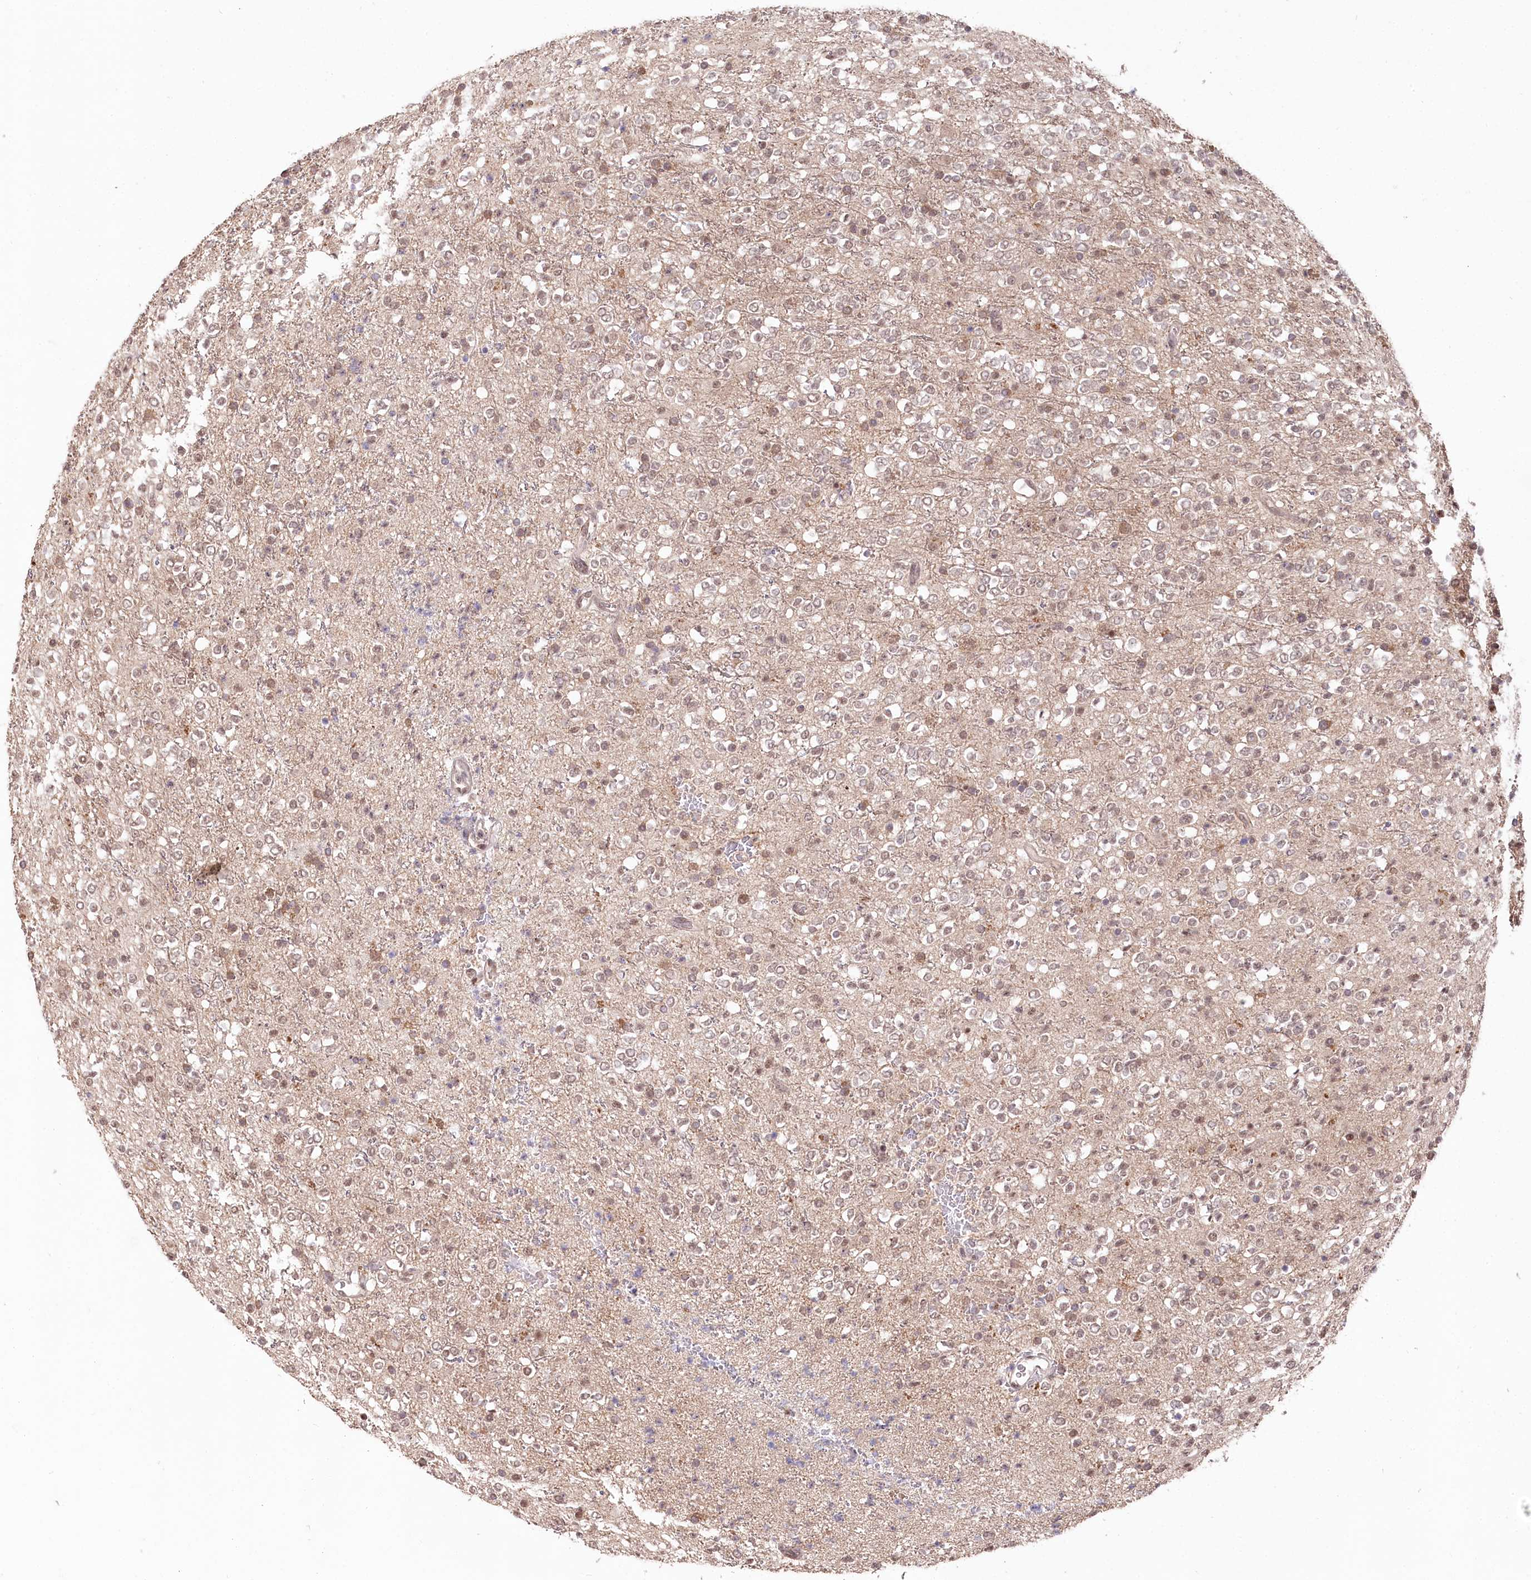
{"staining": {"intensity": "moderate", "quantity": "25%-75%", "location": "nuclear"}, "tissue": "glioma", "cell_type": "Tumor cells", "image_type": "cancer", "snomed": [{"axis": "morphology", "description": "Glioma, malignant, High grade"}, {"axis": "topography", "description": "Brain"}], "caption": "This micrograph displays IHC staining of human malignant high-grade glioma, with medium moderate nuclear expression in approximately 25%-75% of tumor cells.", "gene": "CCSER2", "patient": {"sex": "male", "age": 34}}